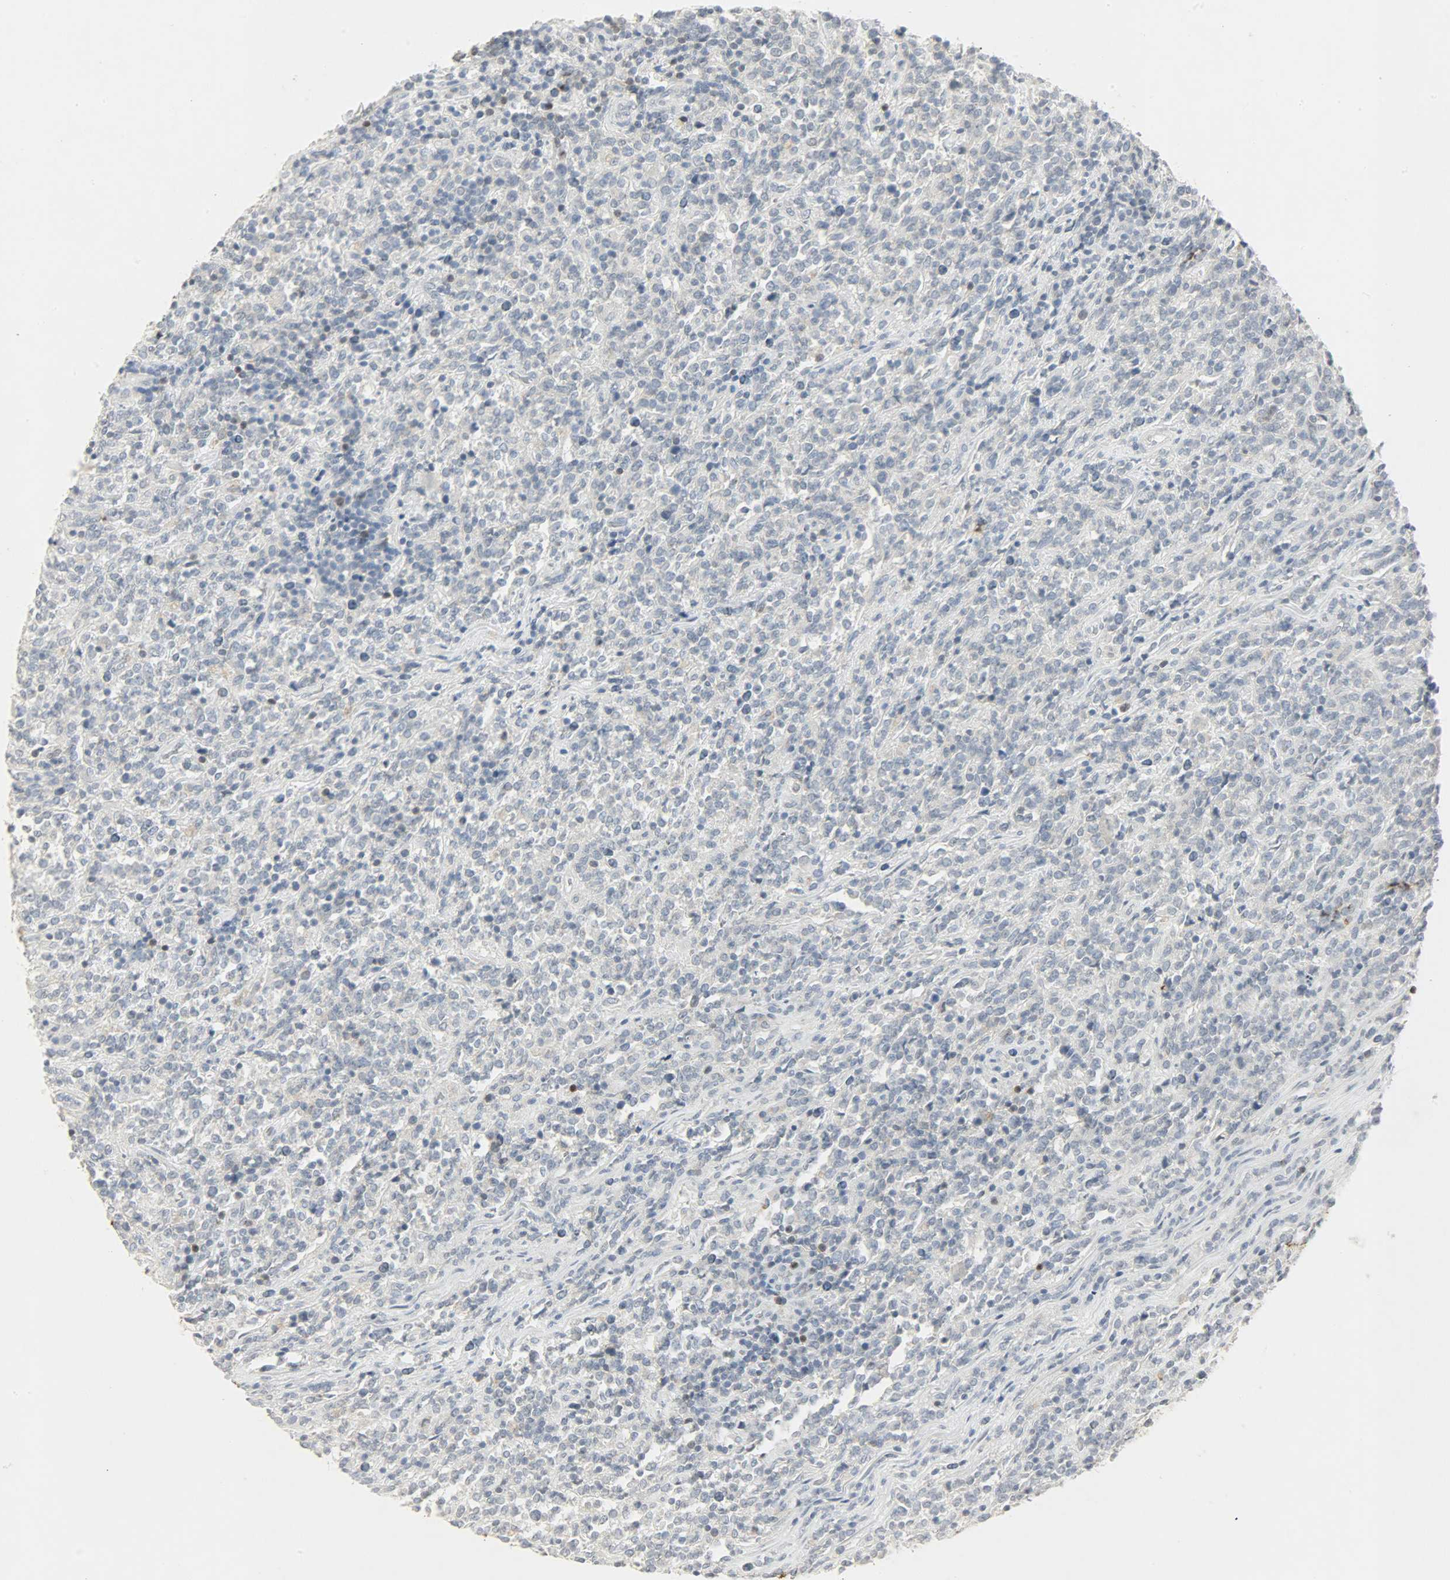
{"staining": {"intensity": "negative", "quantity": "none", "location": "none"}, "tissue": "lymphoma", "cell_type": "Tumor cells", "image_type": "cancer", "snomed": [{"axis": "morphology", "description": "Malignant lymphoma, non-Hodgkin's type, High grade"}, {"axis": "topography", "description": "Soft tissue"}], "caption": "Histopathology image shows no significant protein staining in tumor cells of high-grade malignant lymphoma, non-Hodgkin's type. (Brightfield microscopy of DAB (3,3'-diaminobenzidine) immunohistochemistry at high magnification).", "gene": "CAMK4", "patient": {"sex": "male", "age": 18}}